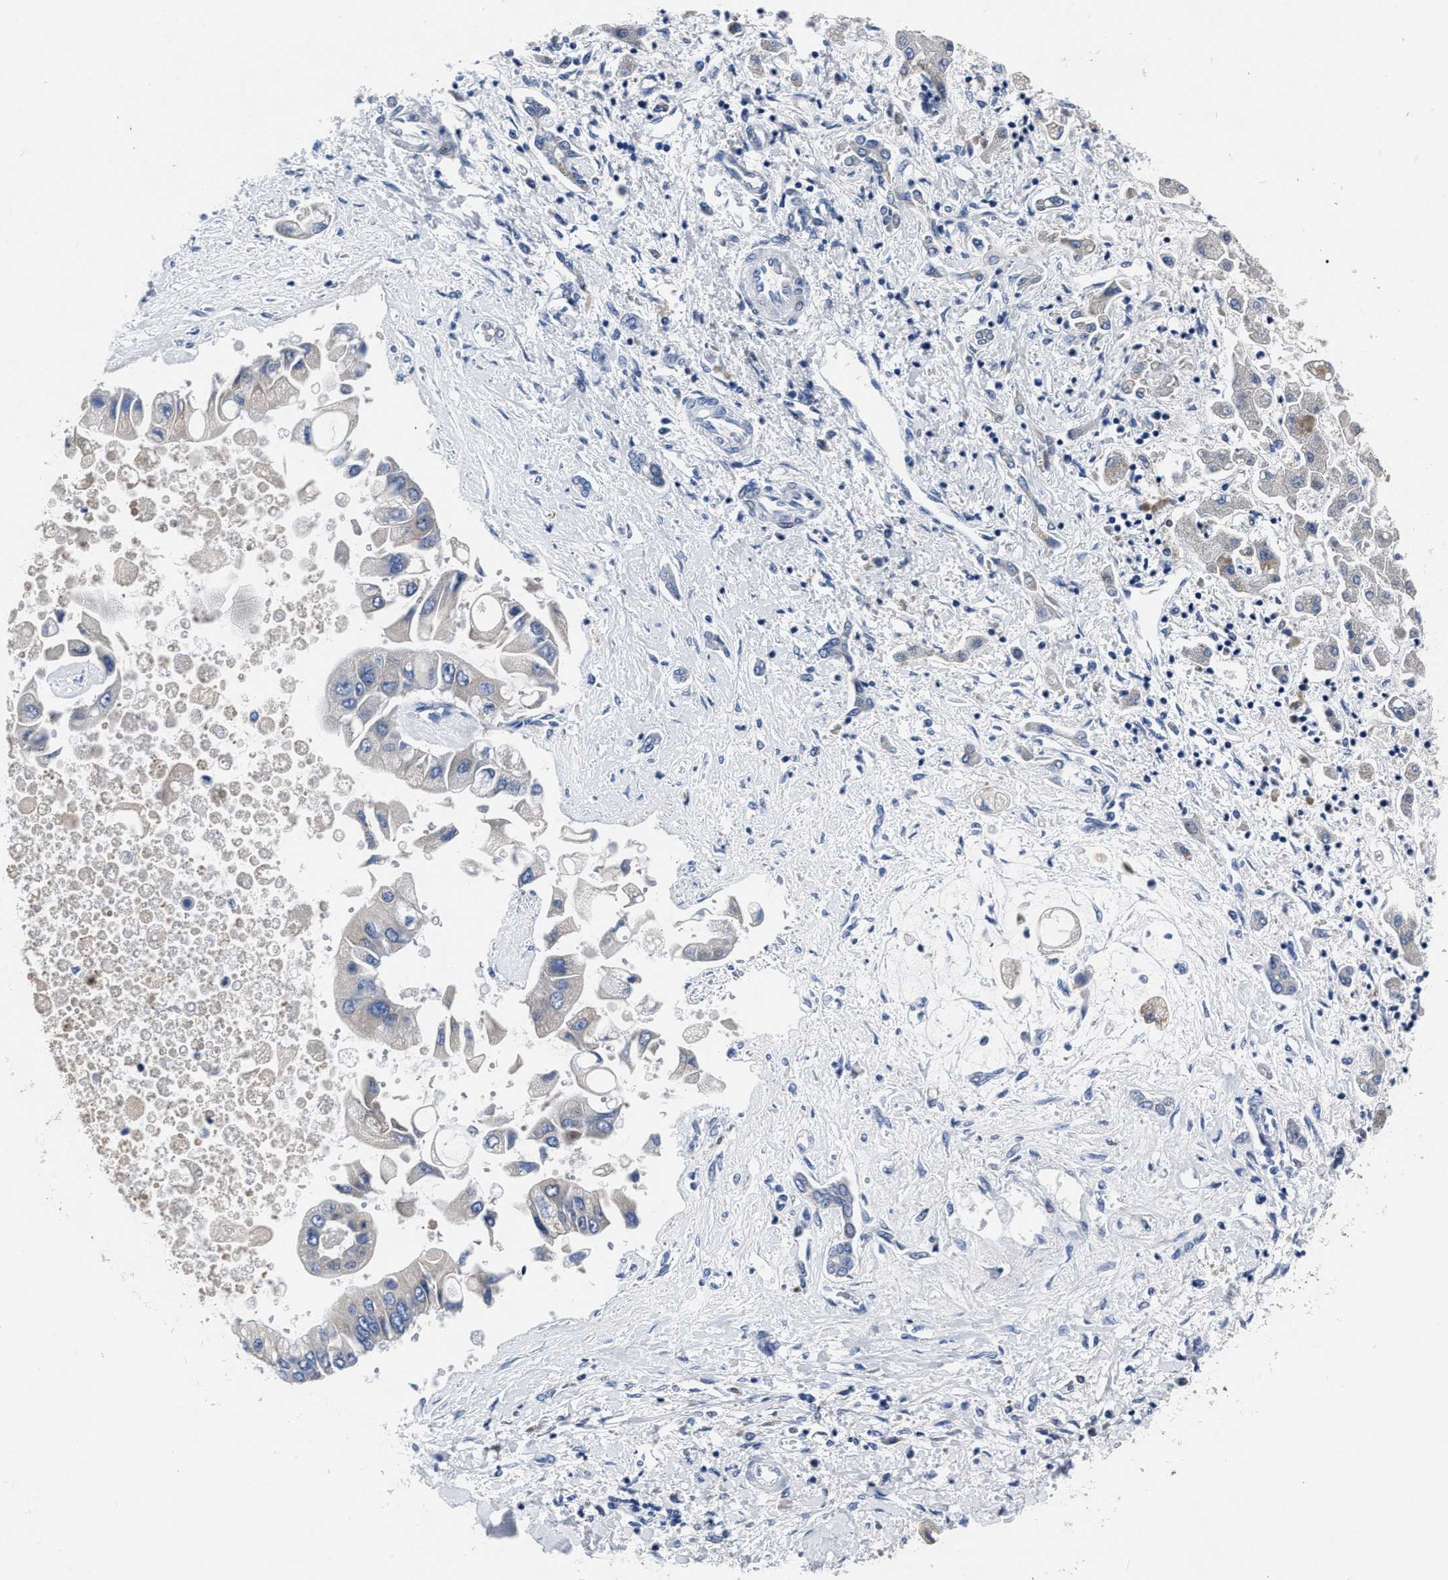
{"staining": {"intensity": "negative", "quantity": "none", "location": "none"}, "tissue": "liver cancer", "cell_type": "Tumor cells", "image_type": "cancer", "snomed": [{"axis": "morphology", "description": "Cholangiocarcinoma"}, {"axis": "topography", "description": "Liver"}], "caption": "Tumor cells are negative for brown protein staining in liver cancer (cholangiocarcinoma).", "gene": "MOV10L1", "patient": {"sex": "male", "age": 50}}